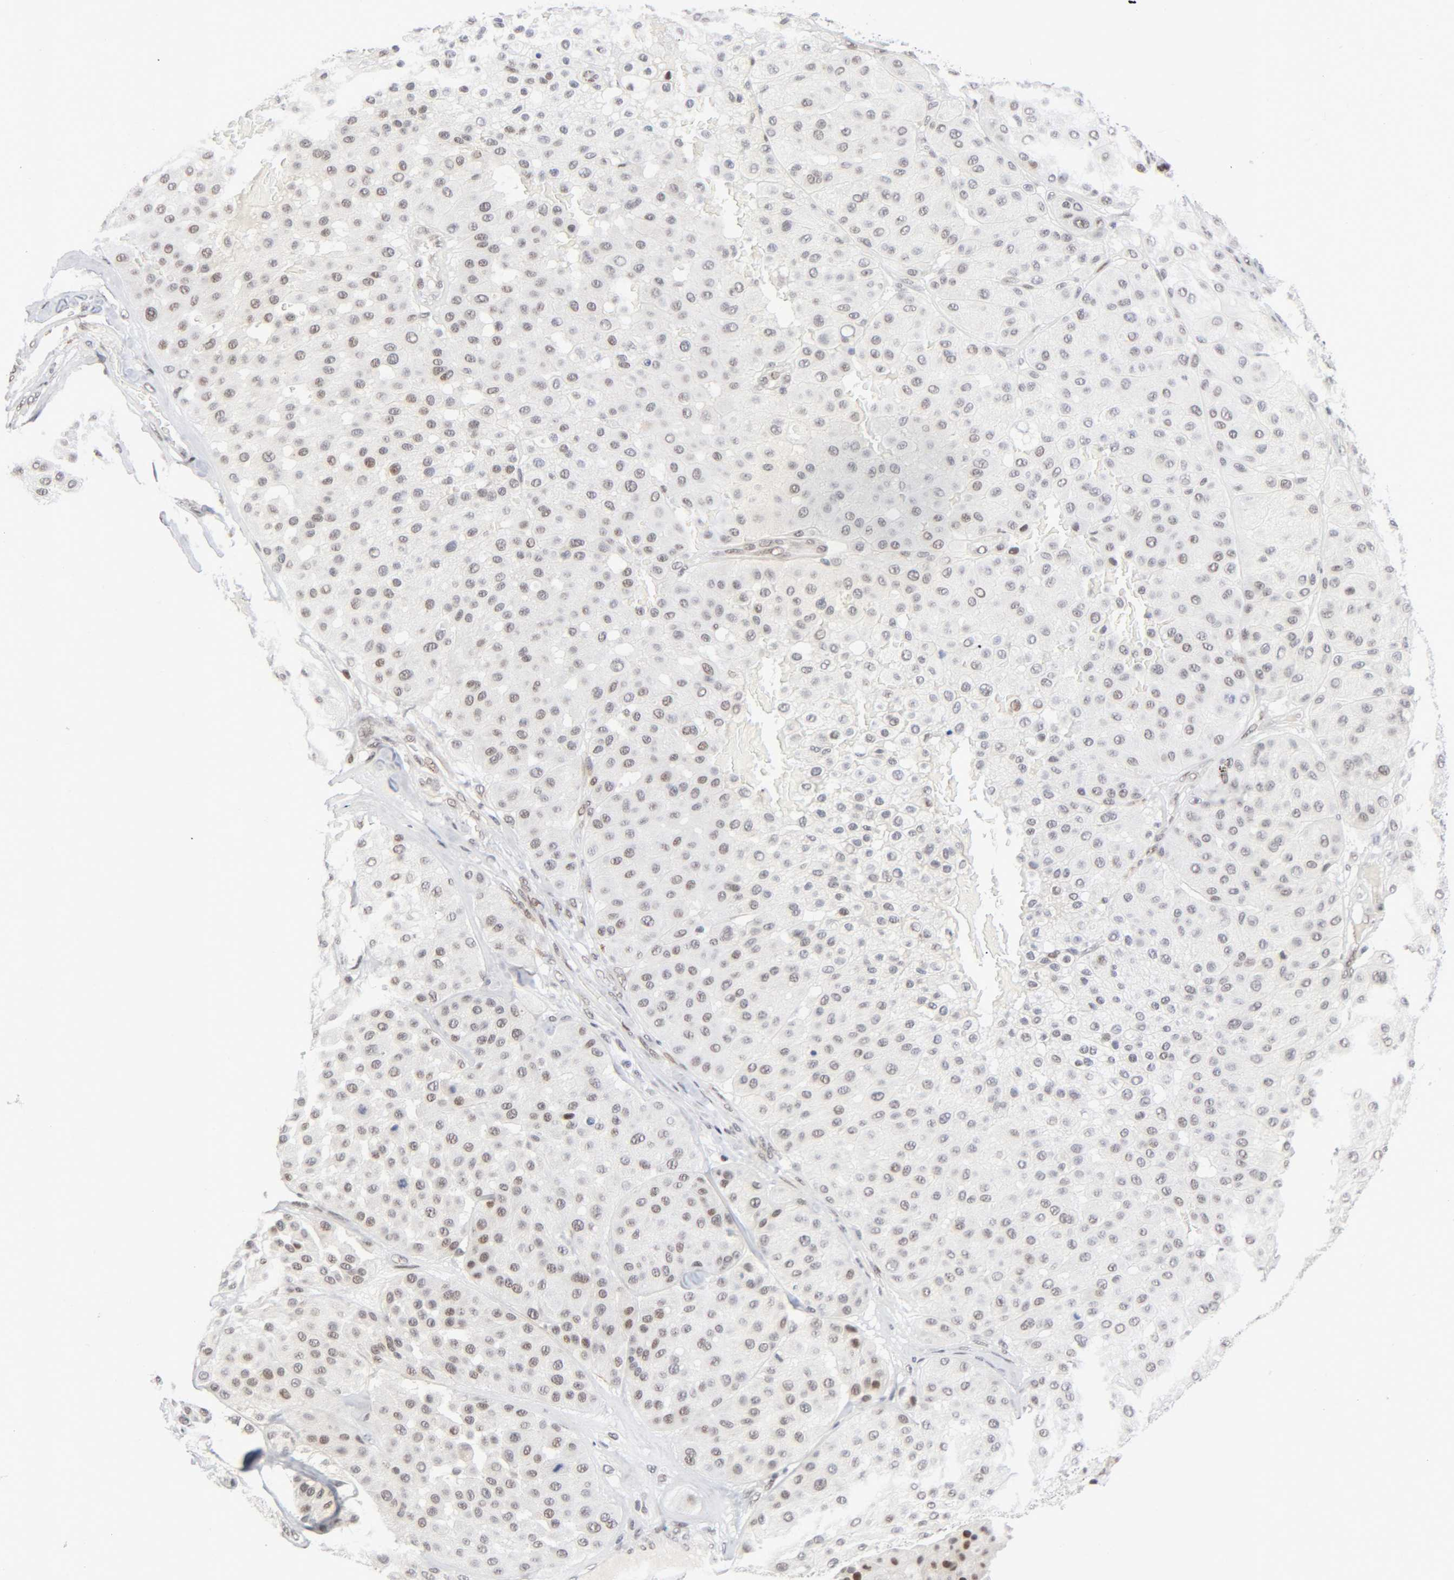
{"staining": {"intensity": "weak", "quantity": ">75%", "location": "nuclear"}, "tissue": "melanoma", "cell_type": "Tumor cells", "image_type": "cancer", "snomed": [{"axis": "morphology", "description": "Normal tissue, NOS"}, {"axis": "morphology", "description": "Malignant melanoma, Metastatic site"}, {"axis": "topography", "description": "Skin"}], "caption": "Malignant melanoma (metastatic site) tissue shows weak nuclear positivity in approximately >75% of tumor cells, visualized by immunohistochemistry.", "gene": "DIDO1", "patient": {"sex": "male", "age": 41}}